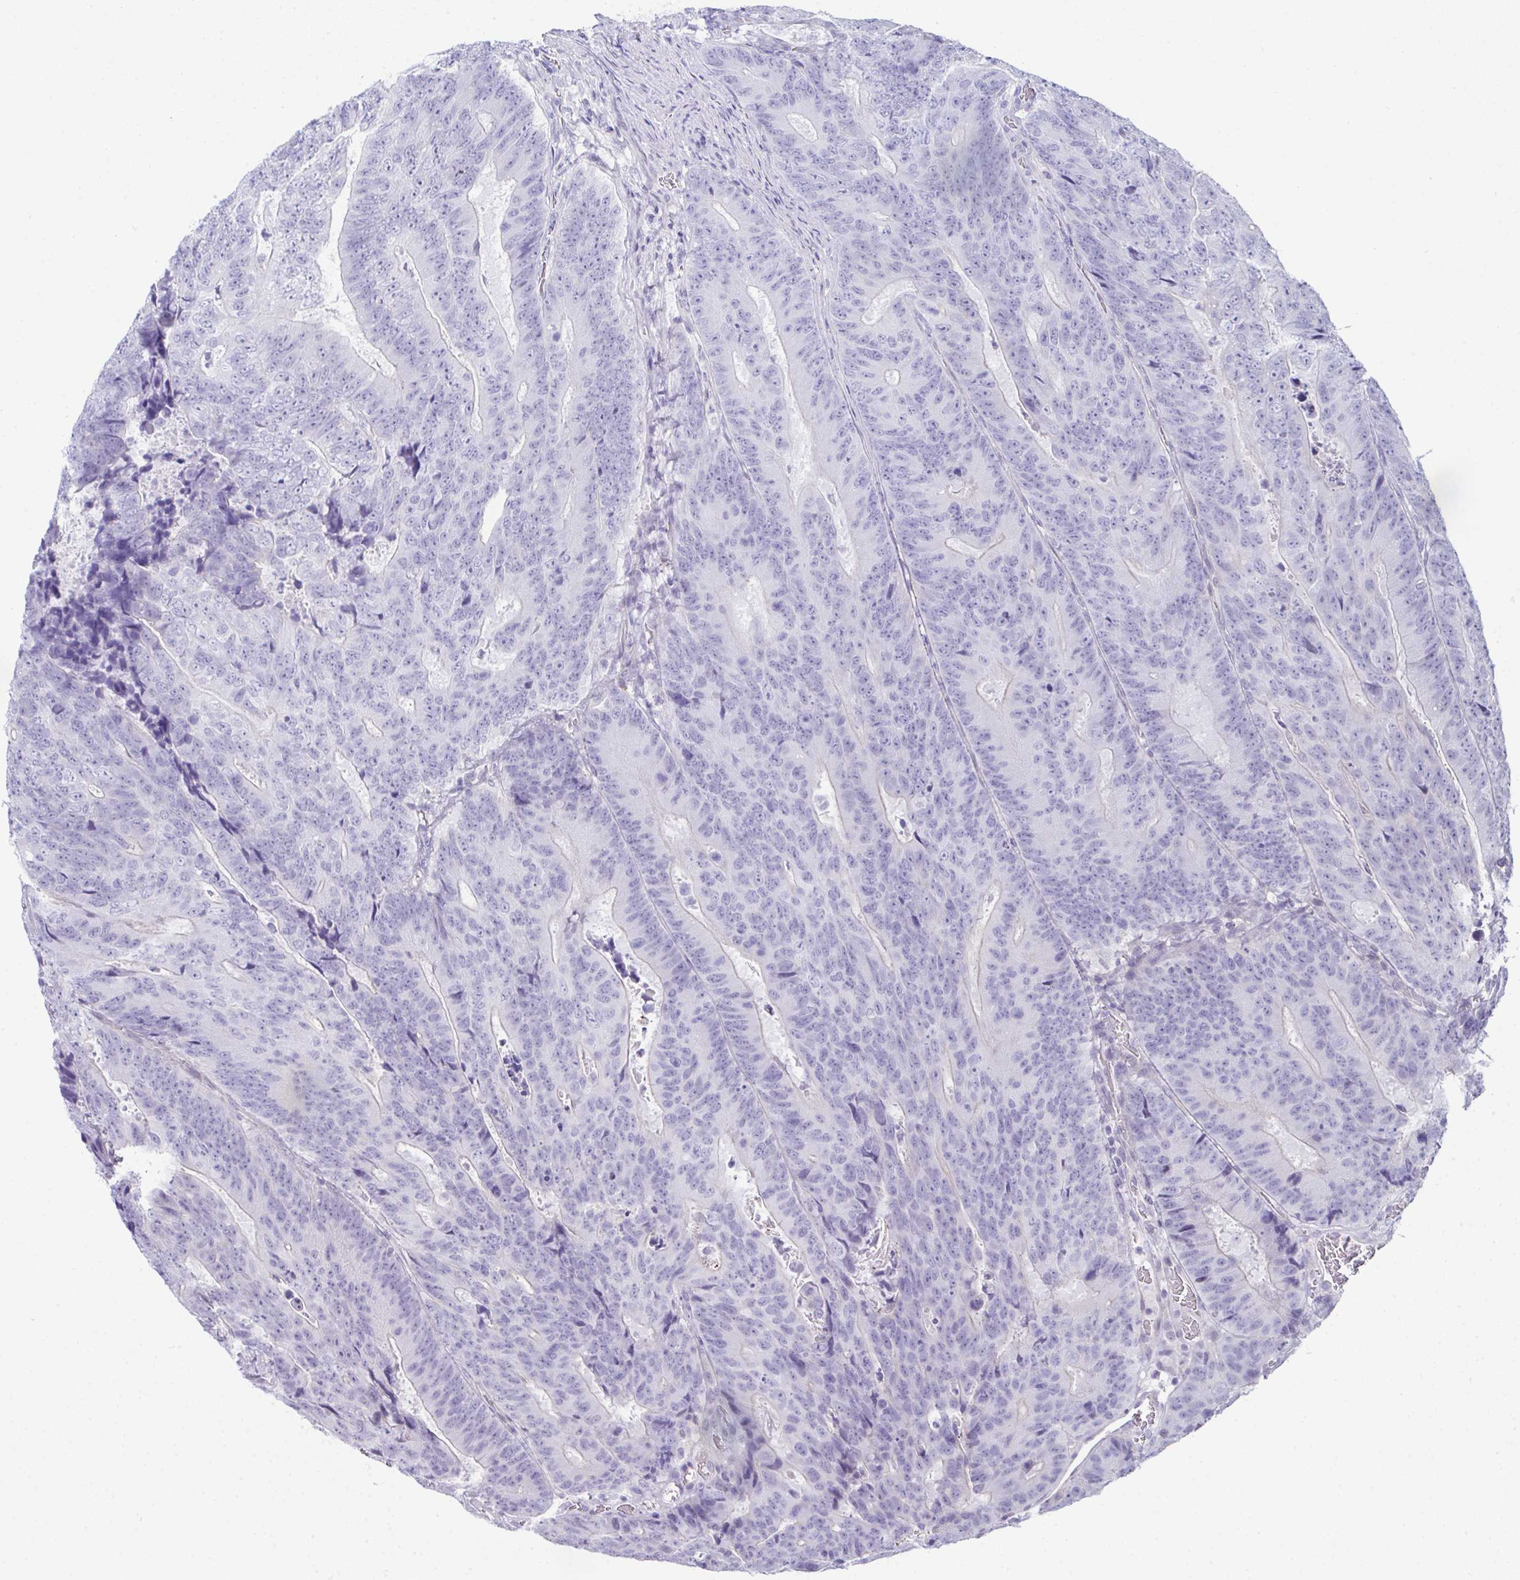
{"staining": {"intensity": "negative", "quantity": "none", "location": "none"}, "tissue": "colorectal cancer", "cell_type": "Tumor cells", "image_type": "cancer", "snomed": [{"axis": "morphology", "description": "Adenocarcinoma, NOS"}, {"axis": "topography", "description": "Colon"}], "caption": "High power microscopy photomicrograph of an IHC photomicrograph of adenocarcinoma (colorectal), revealing no significant staining in tumor cells.", "gene": "ATP6V0D2", "patient": {"sex": "female", "age": 48}}